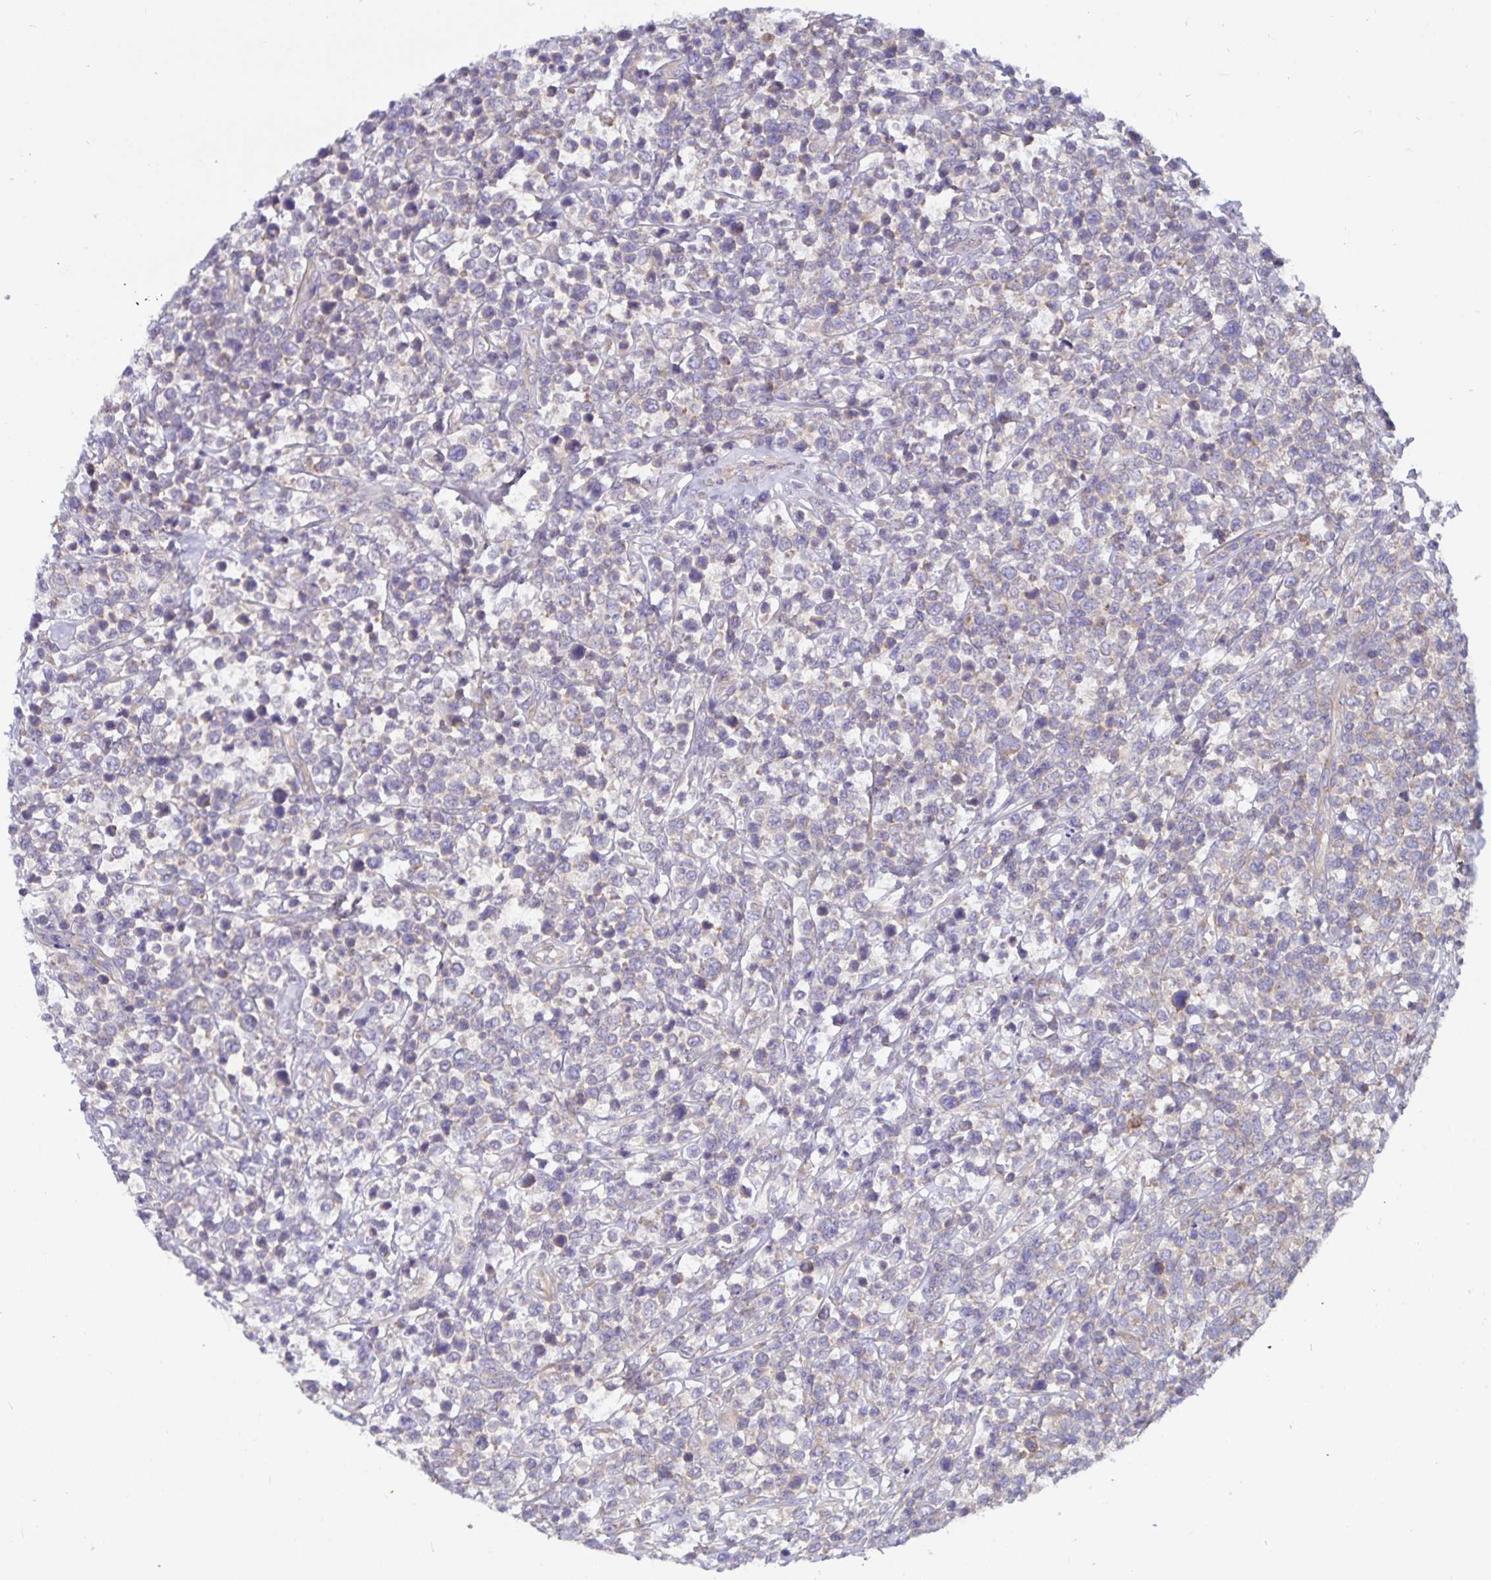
{"staining": {"intensity": "negative", "quantity": "none", "location": "none"}, "tissue": "lymphoma", "cell_type": "Tumor cells", "image_type": "cancer", "snomed": [{"axis": "morphology", "description": "Malignant lymphoma, non-Hodgkin's type, High grade"}, {"axis": "topography", "description": "Soft tissue"}], "caption": "Lymphoma was stained to show a protein in brown. There is no significant staining in tumor cells. (Stains: DAB immunohistochemistry with hematoxylin counter stain, Microscopy: brightfield microscopy at high magnification).", "gene": "FAM120A", "patient": {"sex": "female", "age": 56}}